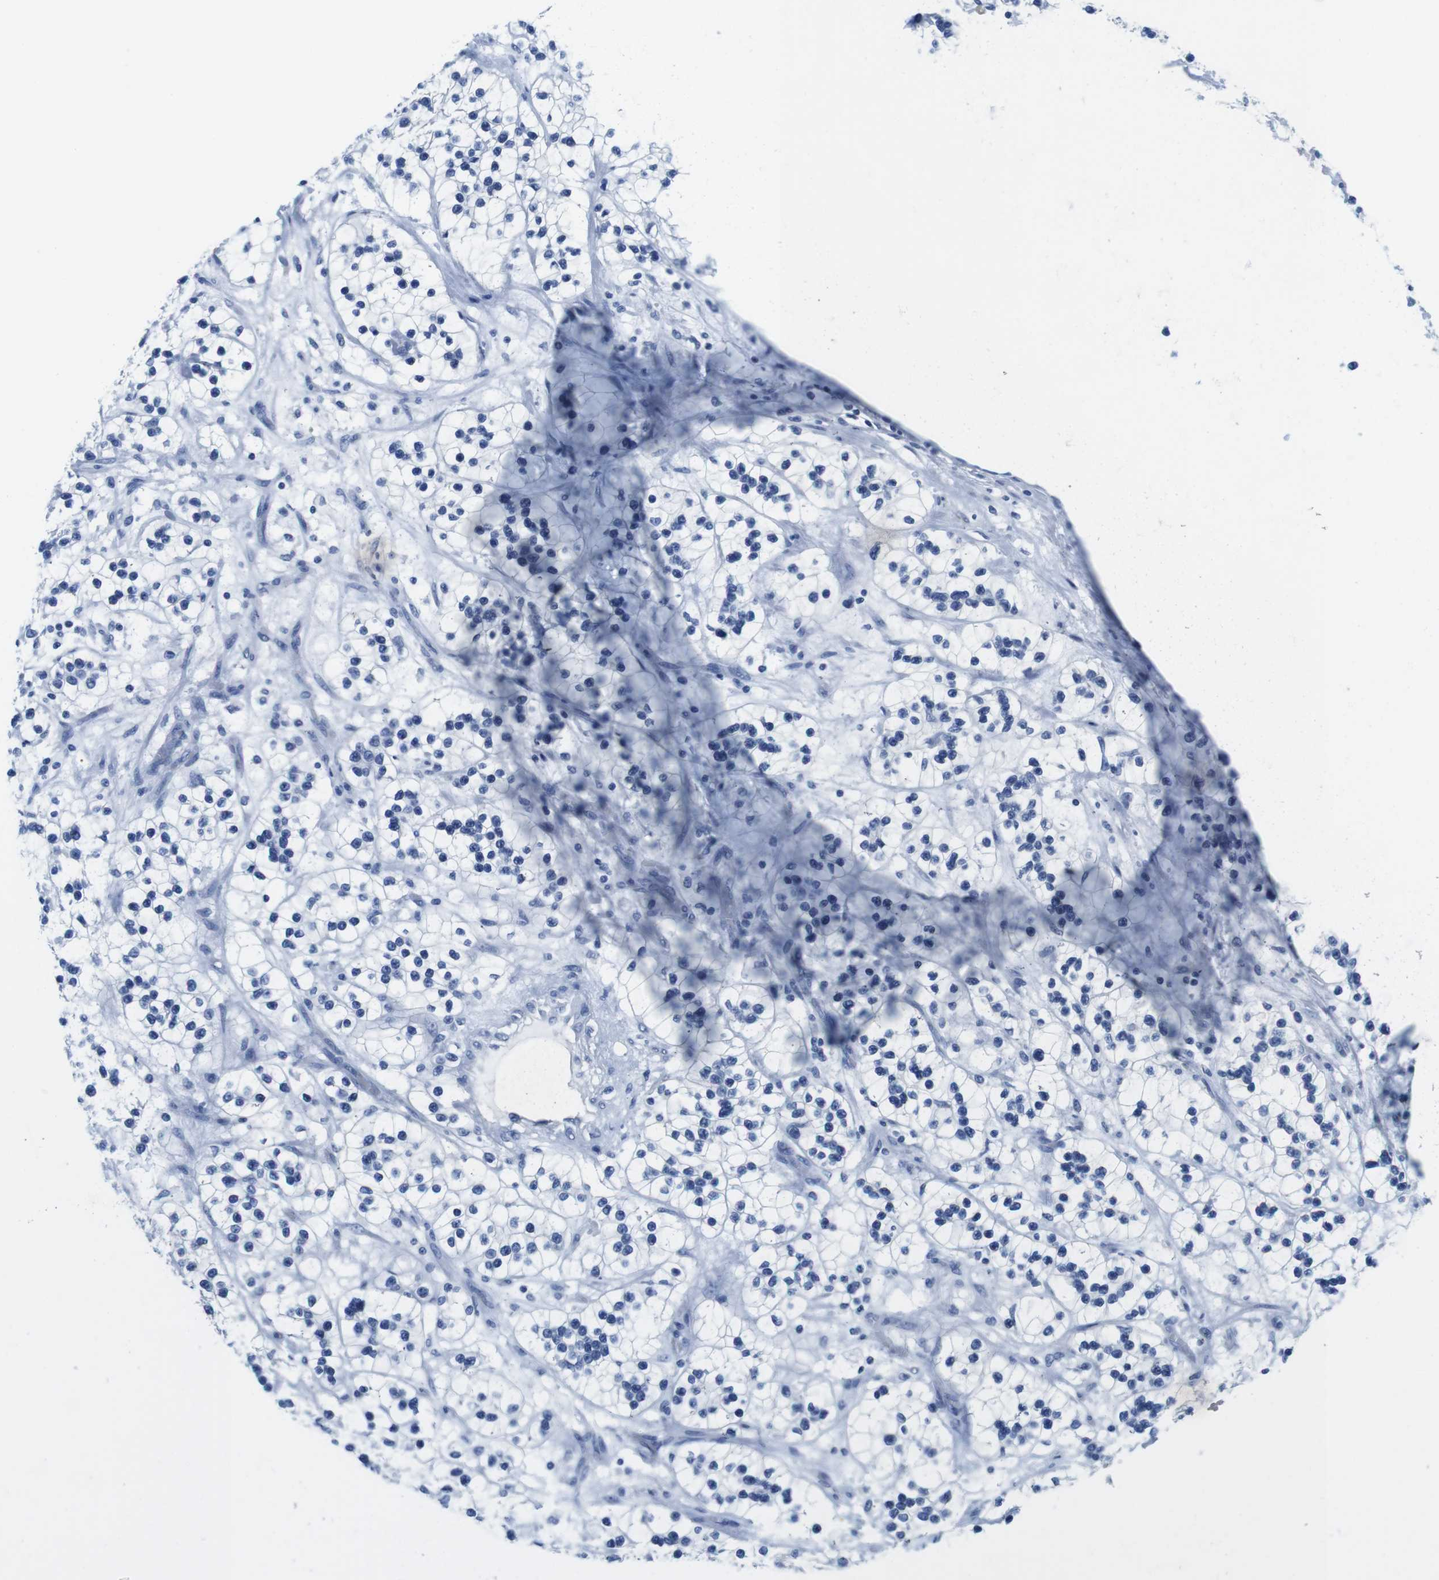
{"staining": {"intensity": "negative", "quantity": "none", "location": "none"}, "tissue": "renal cancer", "cell_type": "Tumor cells", "image_type": "cancer", "snomed": [{"axis": "morphology", "description": "Adenocarcinoma, NOS"}, {"axis": "topography", "description": "Kidney"}], "caption": "The immunohistochemistry image has no significant staining in tumor cells of renal adenocarcinoma tissue. (DAB immunohistochemistry visualized using brightfield microscopy, high magnification).", "gene": "MAP6", "patient": {"sex": "female", "age": 57}}